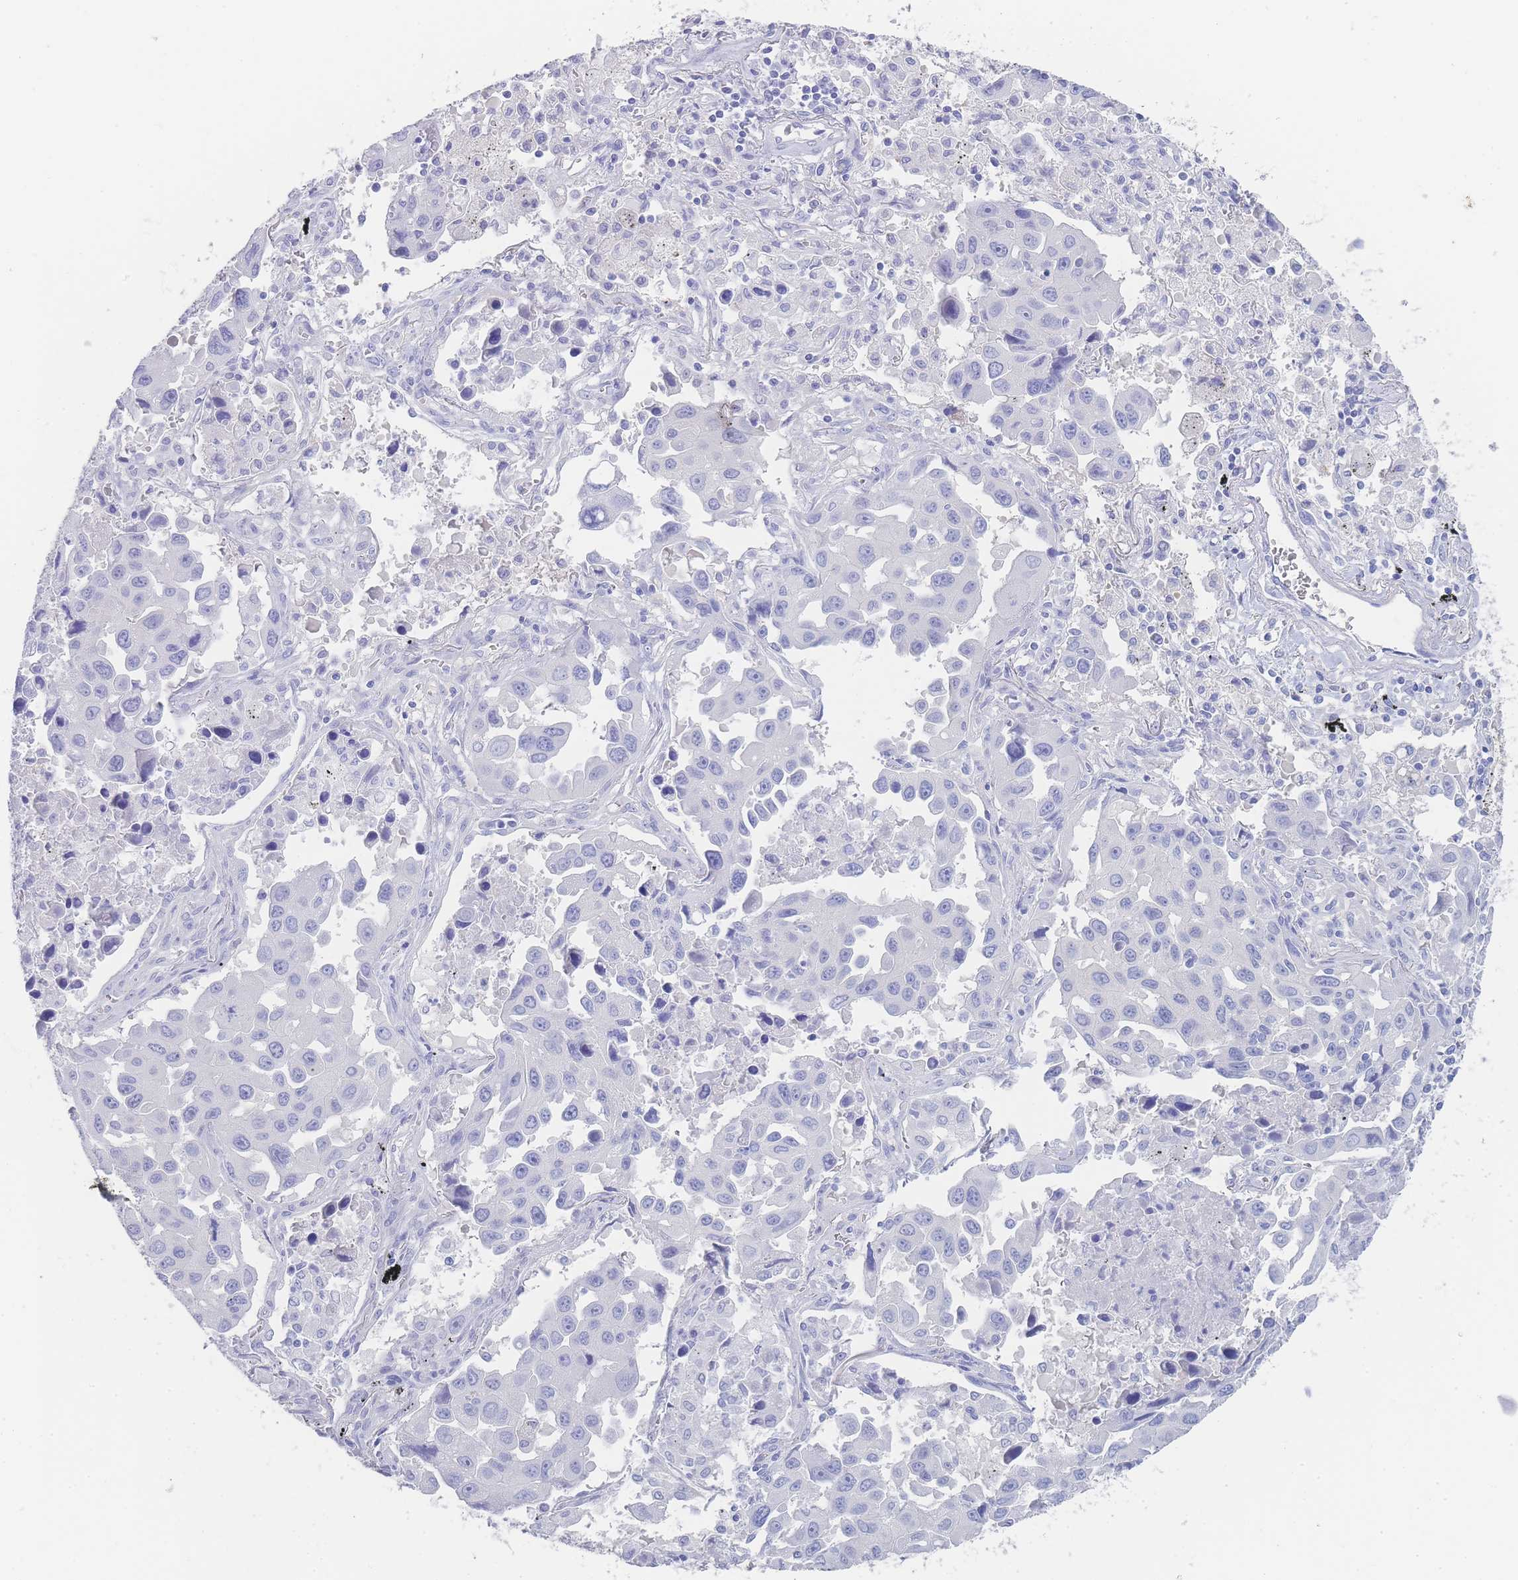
{"staining": {"intensity": "negative", "quantity": "none", "location": "none"}, "tissue": "lung cancer", "cell_type": "Tumor cells", "image_type": "cancer", "snomed": [{"axis": "morphology", "description": "Adenocarcinoma, NOS"}, {"axis": "topography", "description": "Lung"}], "caption": "Tumor cells show no significant protein staining in lung cancer.", "gene": "LZTFL1", "patient": {"sex": "male", "age": 66}}